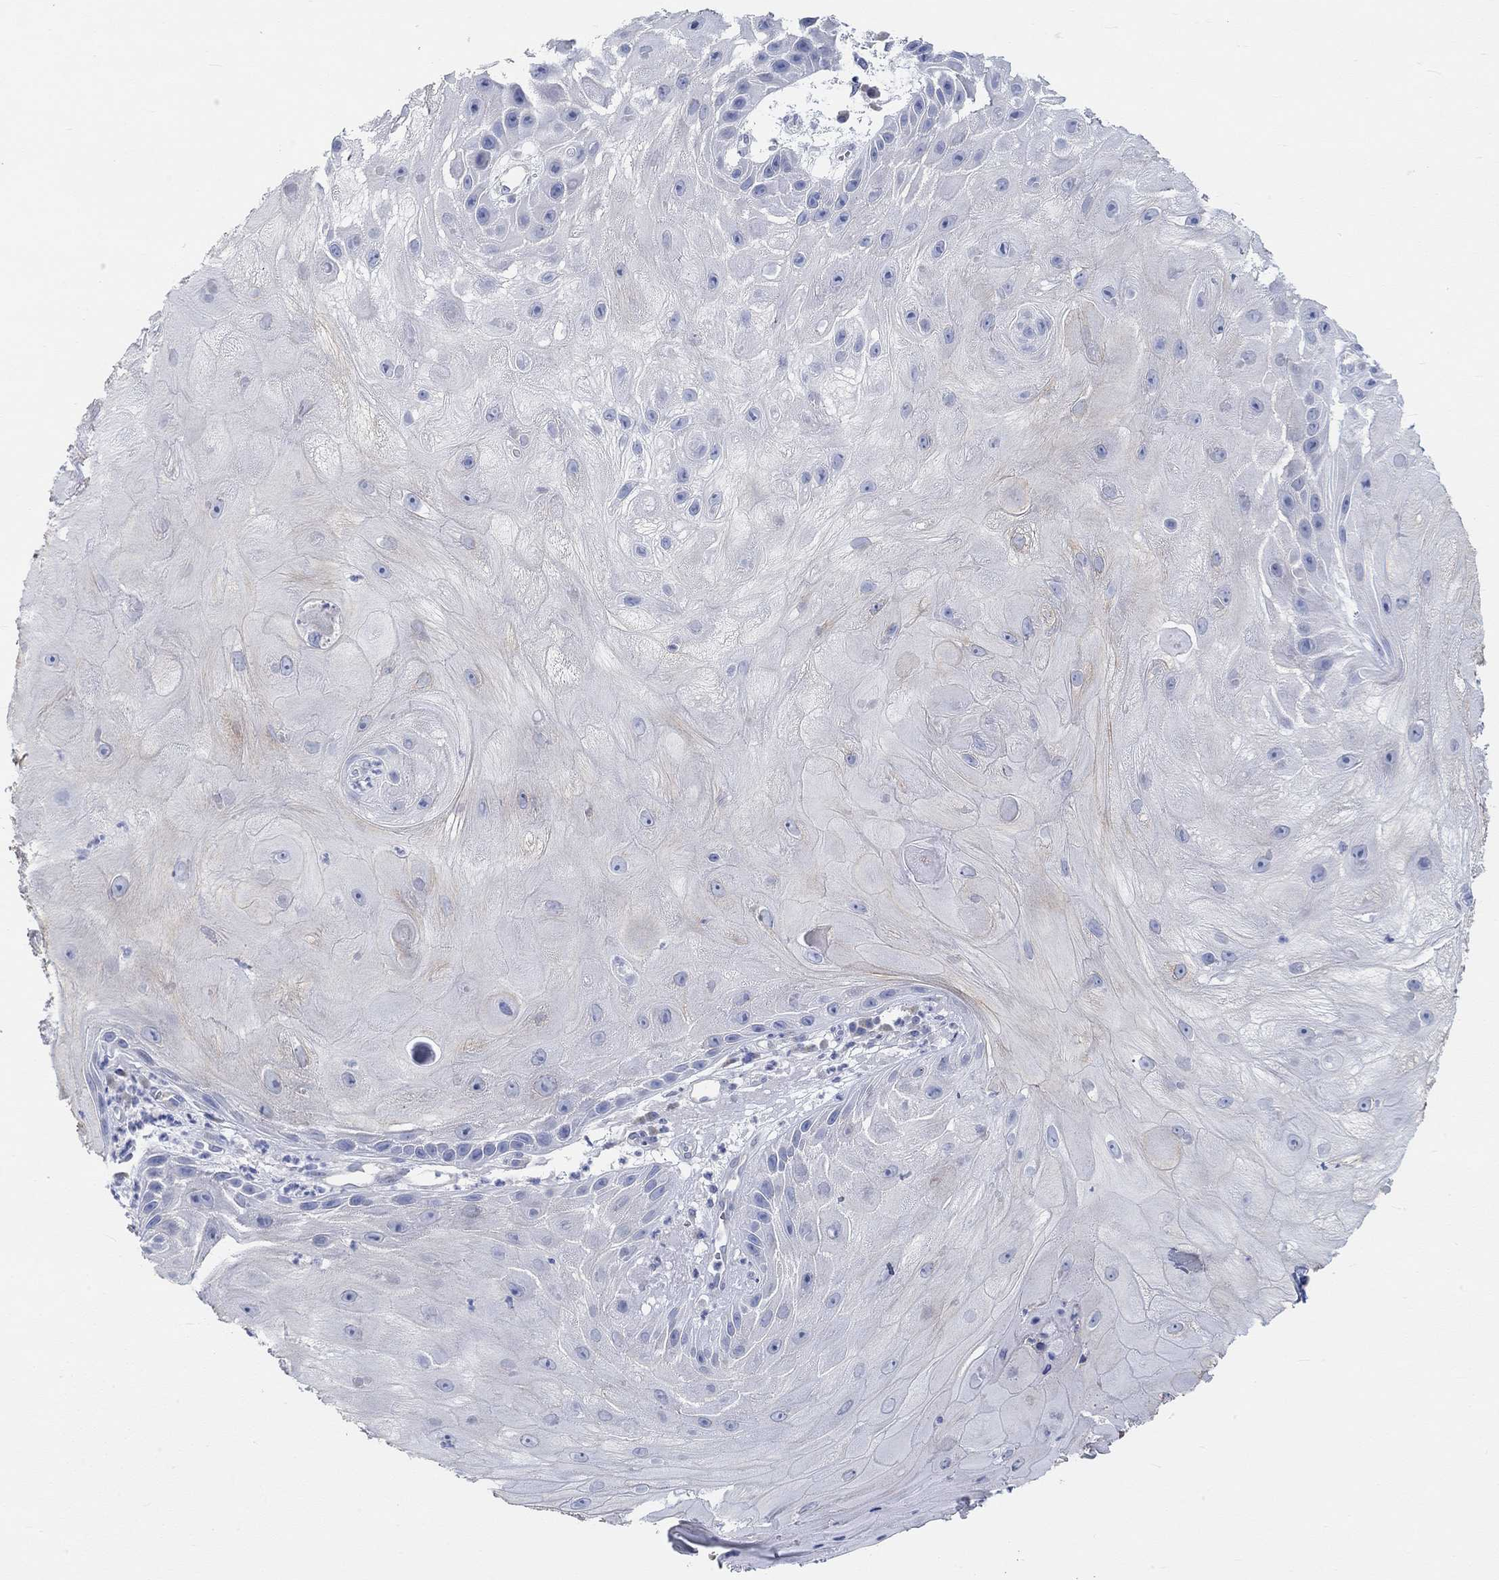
{"staining": {"intensity": "negative", "quantity": "none", "location": "none"}, "tissue": "skin cancer", "cell_type": "Tumor cells", "image_type": "cancer", "snomed": [{"axis": "morphology", "description": "Normal tissue, NOS"}, {"axis": "morphology", "description": "Squamous cell carcinoma, NOS"}, {"axis": "topography", "description": "Skin"}], "caption": "The immunohistochemistry (IHC) micrograph has no significant expression in tumor cells of skin squamous cell carcinoma tissue. (DAB (3,3'-diaminobenzidine) IHC, high magnification).", "gene": "NAV3", "patient": {"sex": "male", "age": 79}}